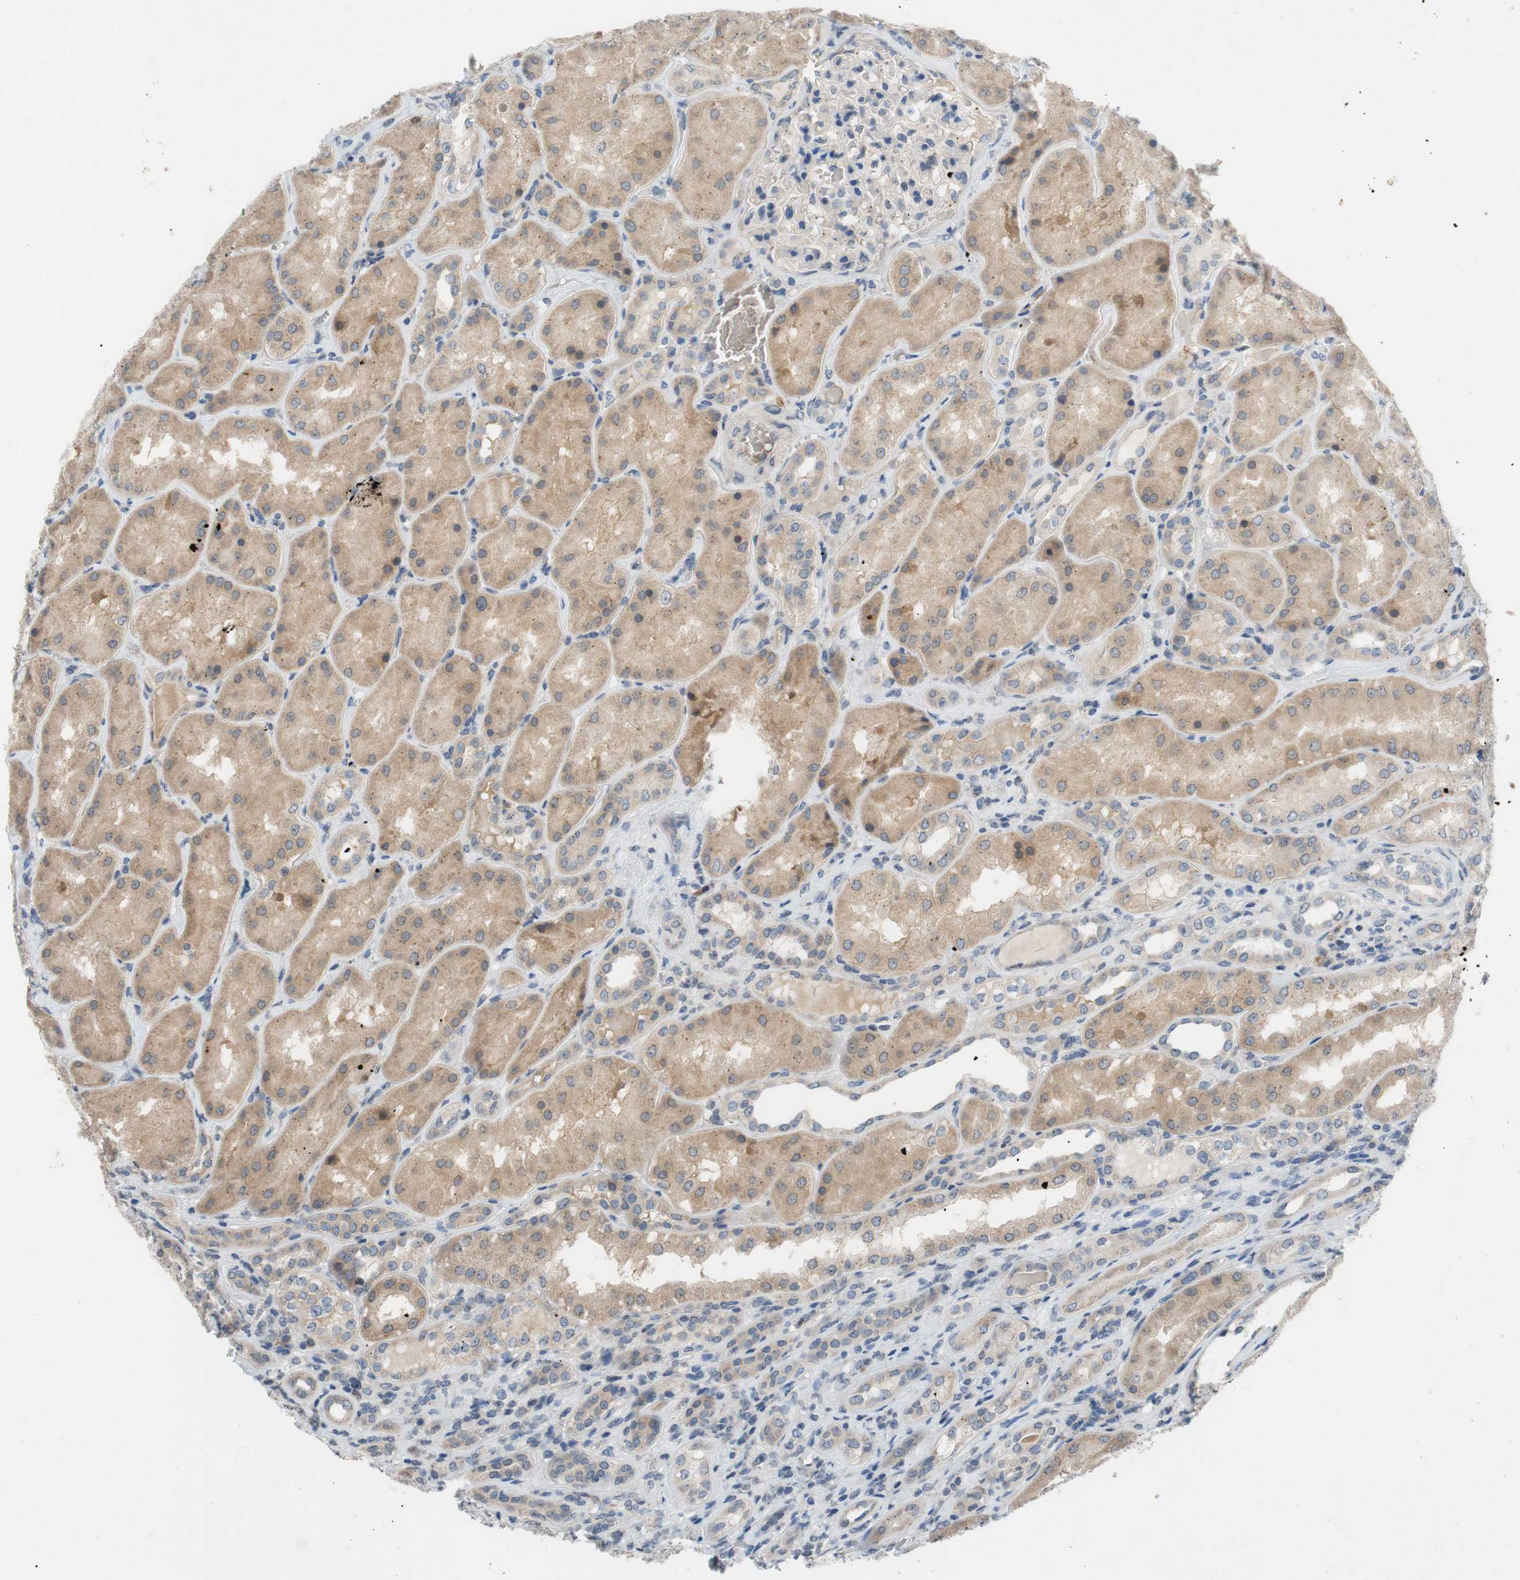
{"staining": {"intensity": "negative", "quantity": "none", "location": "none"}, "tissue": "kidney", "cell_type": "Cells in glomeruli", "image_type": "normal", "snomed": [{"axis": "morphology", "description": "Normal tissue, NOS"}, {"axis": "topography", "description": "Kidney"}], "caption": "This image is of unremarkable kidney stained with immunohistochemistry (IHC) to label a protein in brown with the nuclei are counter-stained blue. There is no positivity in cells in glomeruli.", "gene": "ADD2", "patient": {"sex": "female", "age": 56}}